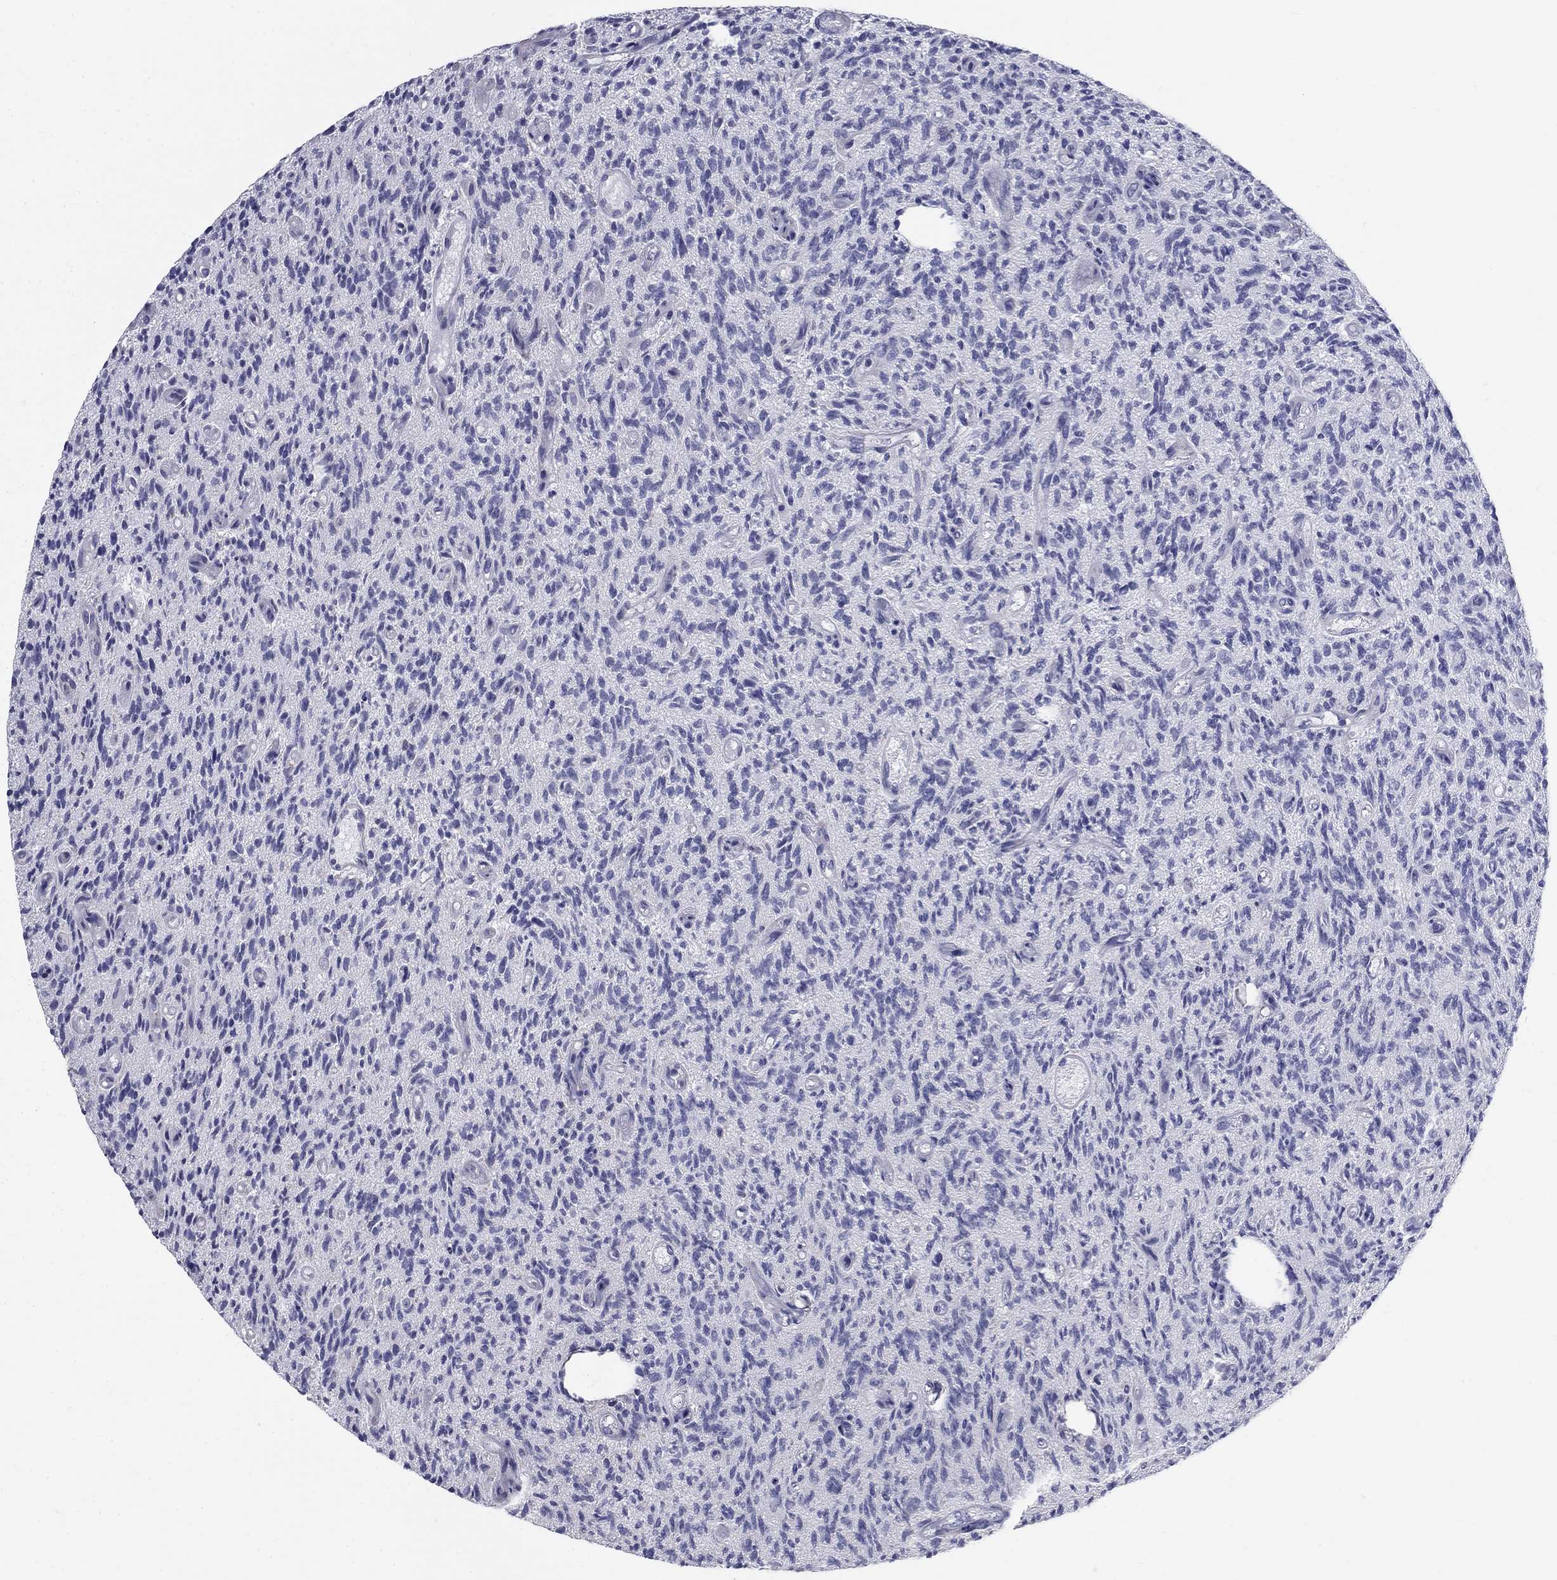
{"staining": {"intensity": "negative", "quantity": "none", "location": "none"}, "tissue": "glioma", "cell_type": "Tumor cells", "image_type": "cancer", "snomed": [{"axis": "morphology", "description": "Glioma, malignant, High grade"}, {"axis": "topography", "description": "Brain"}], "caption": "This is an immunohistochemistry (IHC) image of glioma. There is no positivity in tumor cells.", "gene": "NME5", "patient": {"sex": "male", "age": 64}}